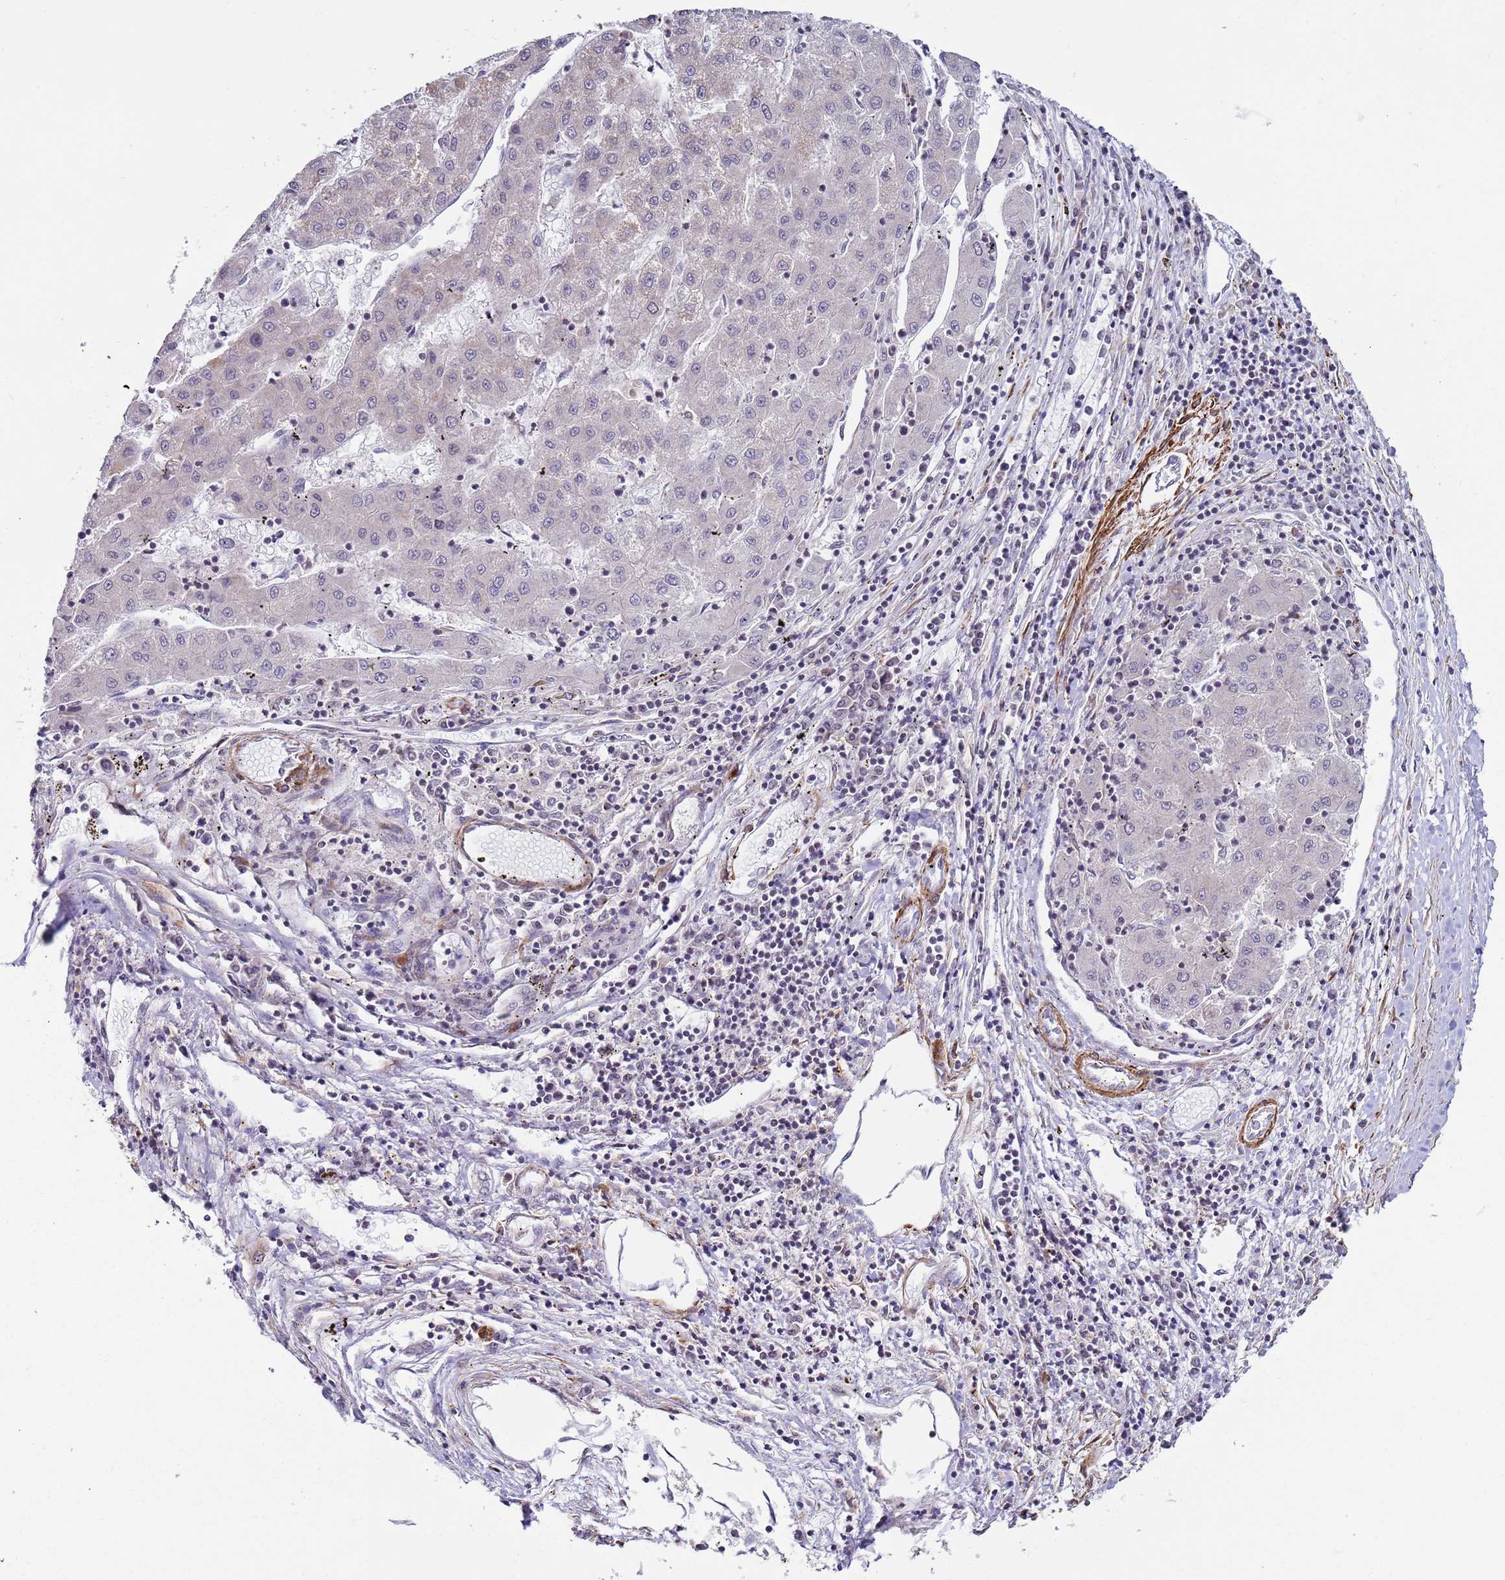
{"staining": {"intensity": "negative", "quantity": "none", "location": "none"}, "tissue": "liver cancer", "cell_type": "Tumor cells", "image_type": "cancer", "snomed": [{"axis": "morphology", "description": "Carcinoma, Hepatocellular, NOS"}, {"axis": "topography", "description": "Liver"}], "caption": "Immunohistochemical staining of liver cancer demonstrates no significant positivity in tumor cells.", "gene": "SNAPC4", "patient": {"sex": "male", "age": 72}}